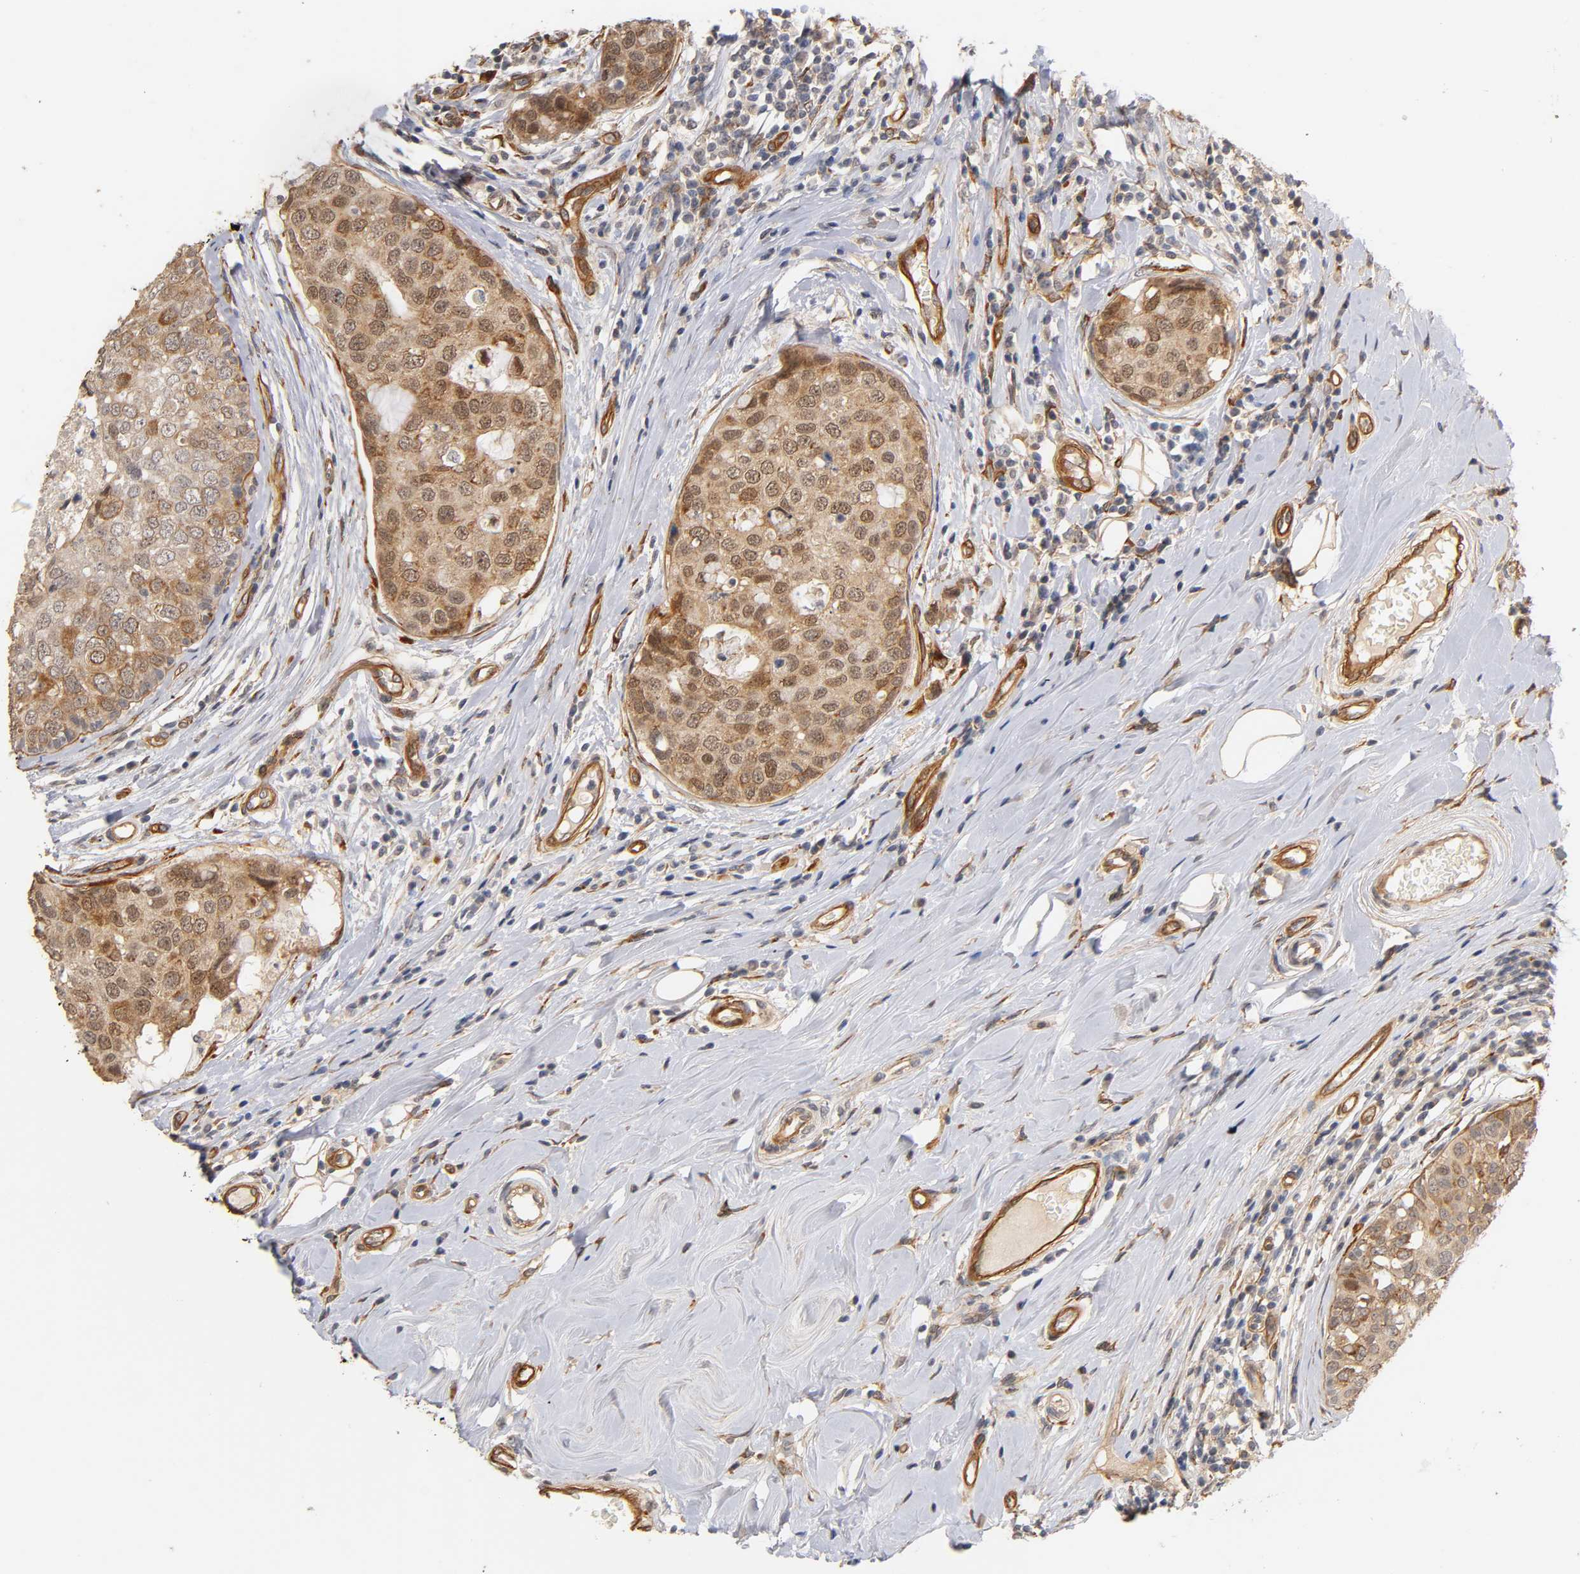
{"staining": {"intensity": "moderate", "quantity": ">75%", "location": "cytoplasmic/membranous"}, "tissue": "breast cancer", "cell_type": "Tumor cells", "image_type": "cancer", "snomed": [{"axis": "morphology", "description": "Duct carcinoma"}, {"axis": "topography", "description": "Breast"}], "caption": "Immunohistochemistry (IHC) of human breast cancer displays medium levels of moderate cytoplasmic/membranous expression in approximately >75% of tumor cells.", "gene": "LAMB1", "patient": {"sex": "female", "age": 27}}